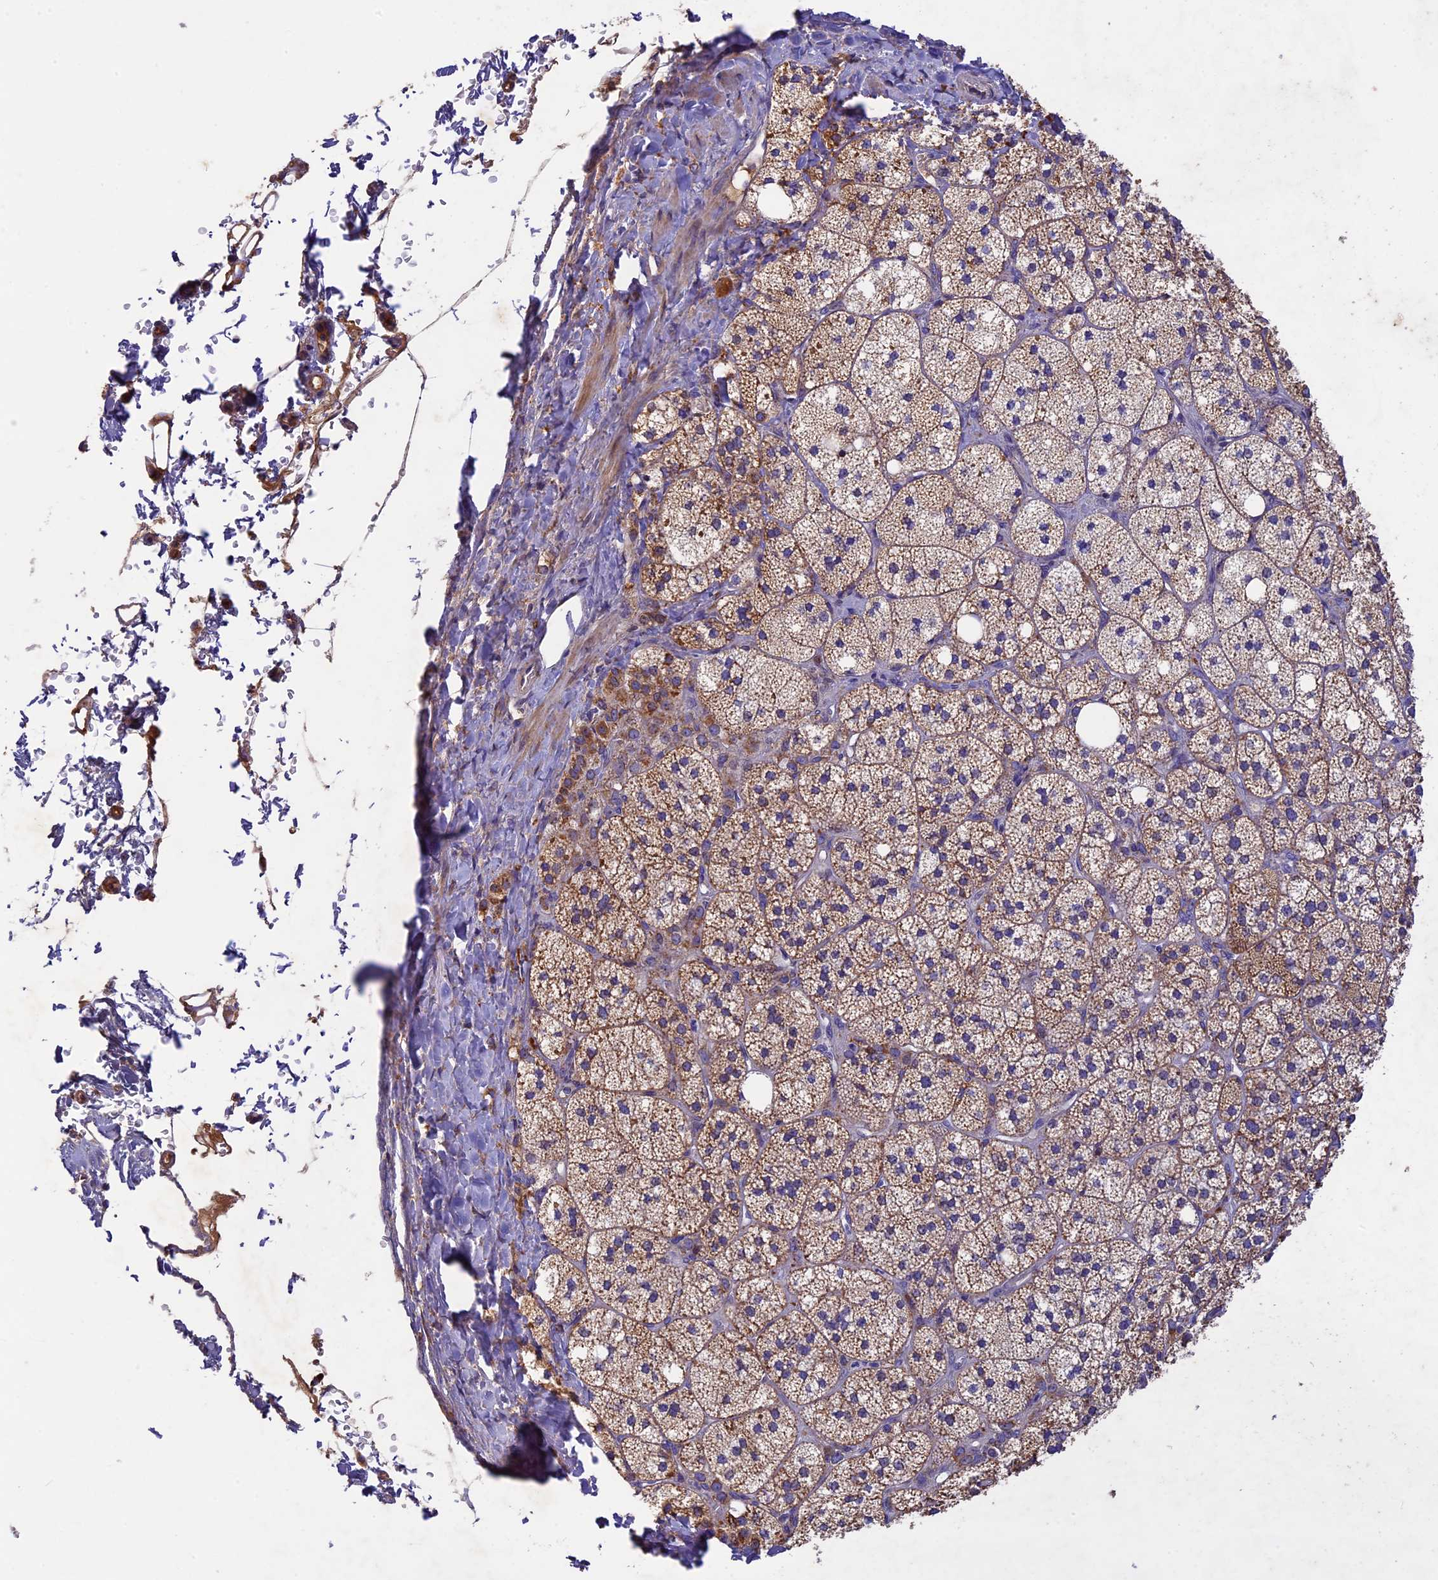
{"staining": {"intensity": "strong", "quantity": "25%-75%", "location": "cytoplasmic/membranous"}, "tissue": "adrenal gland", "cell_type": "Glandular cells", "image_type": "normal", "snomed": [{"axis": "morphology", "description": "Normal tissue, NOS"}, {"axis": "topography", "description": "Adrenal gland"}], "caption": "This image exhibits normal adrenal gland stained with IHC to label a protein in brown. The cytoplasmic/membranous of glandular cells show strong positivity for the protein. Nuclei are counter-stained blue.", "gene": "OCEL1", "patient": {"sex": "male", "age": 61}}